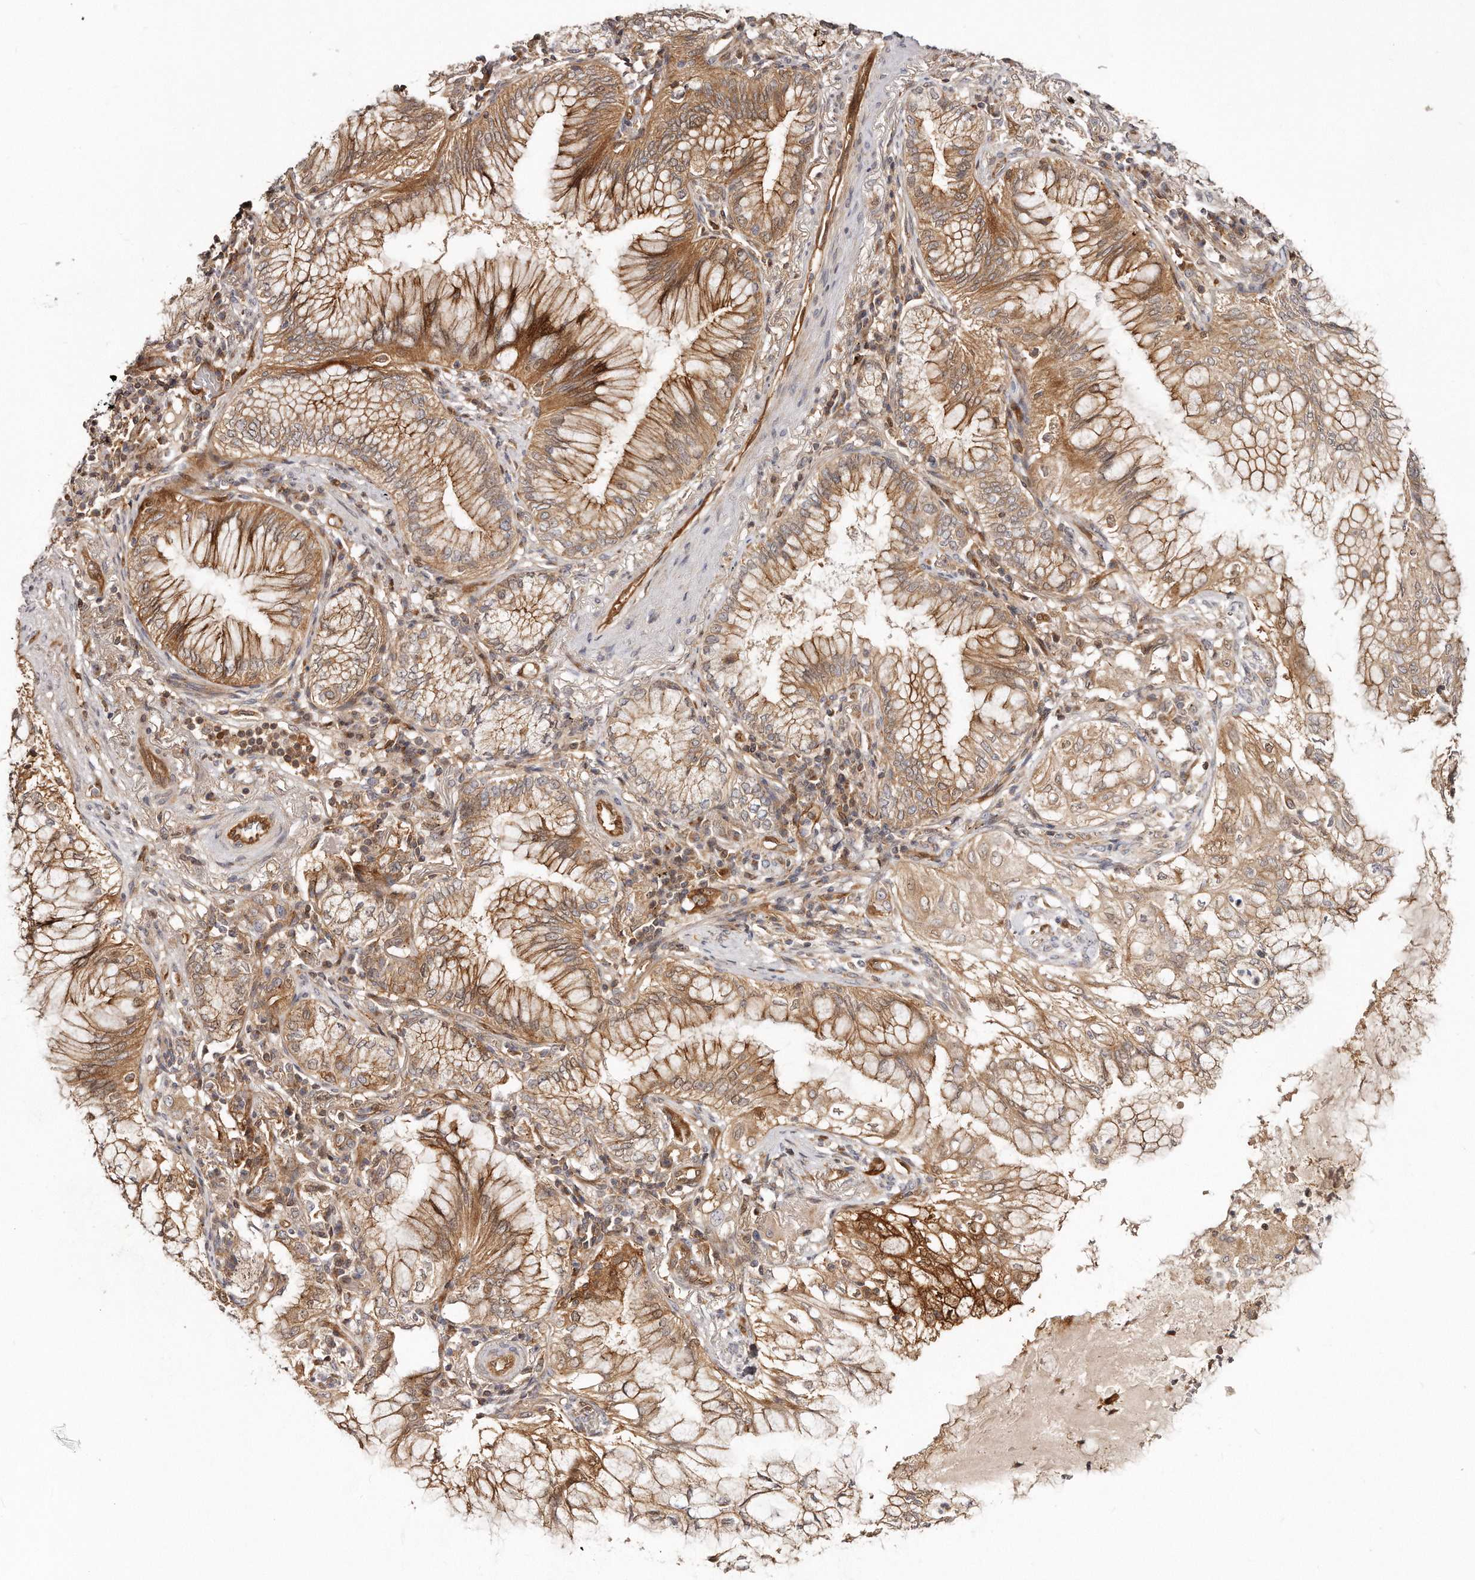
{"staining": {"intensity": "moderate", "quantity": ">75%", "location": "cytoplasmic/membranous"}, "tissue": "lung cancer", "cell_type": "Tumor cells", "image_type": "cancer", "snomed": [{"axis": "morphology", "description": "Adenocarcinoma, NOS"}, {"axis": "topography", "description": "Lung"}], "caption": "Immunohistochemical staining of human lung cancer (adenocarcinoma) shows medium levels of moderate cytoplasmic/membranous staining in about >75% of tumor cells.", "gene": "GBP4", "patient": {"sex": "female", "age": 70}}